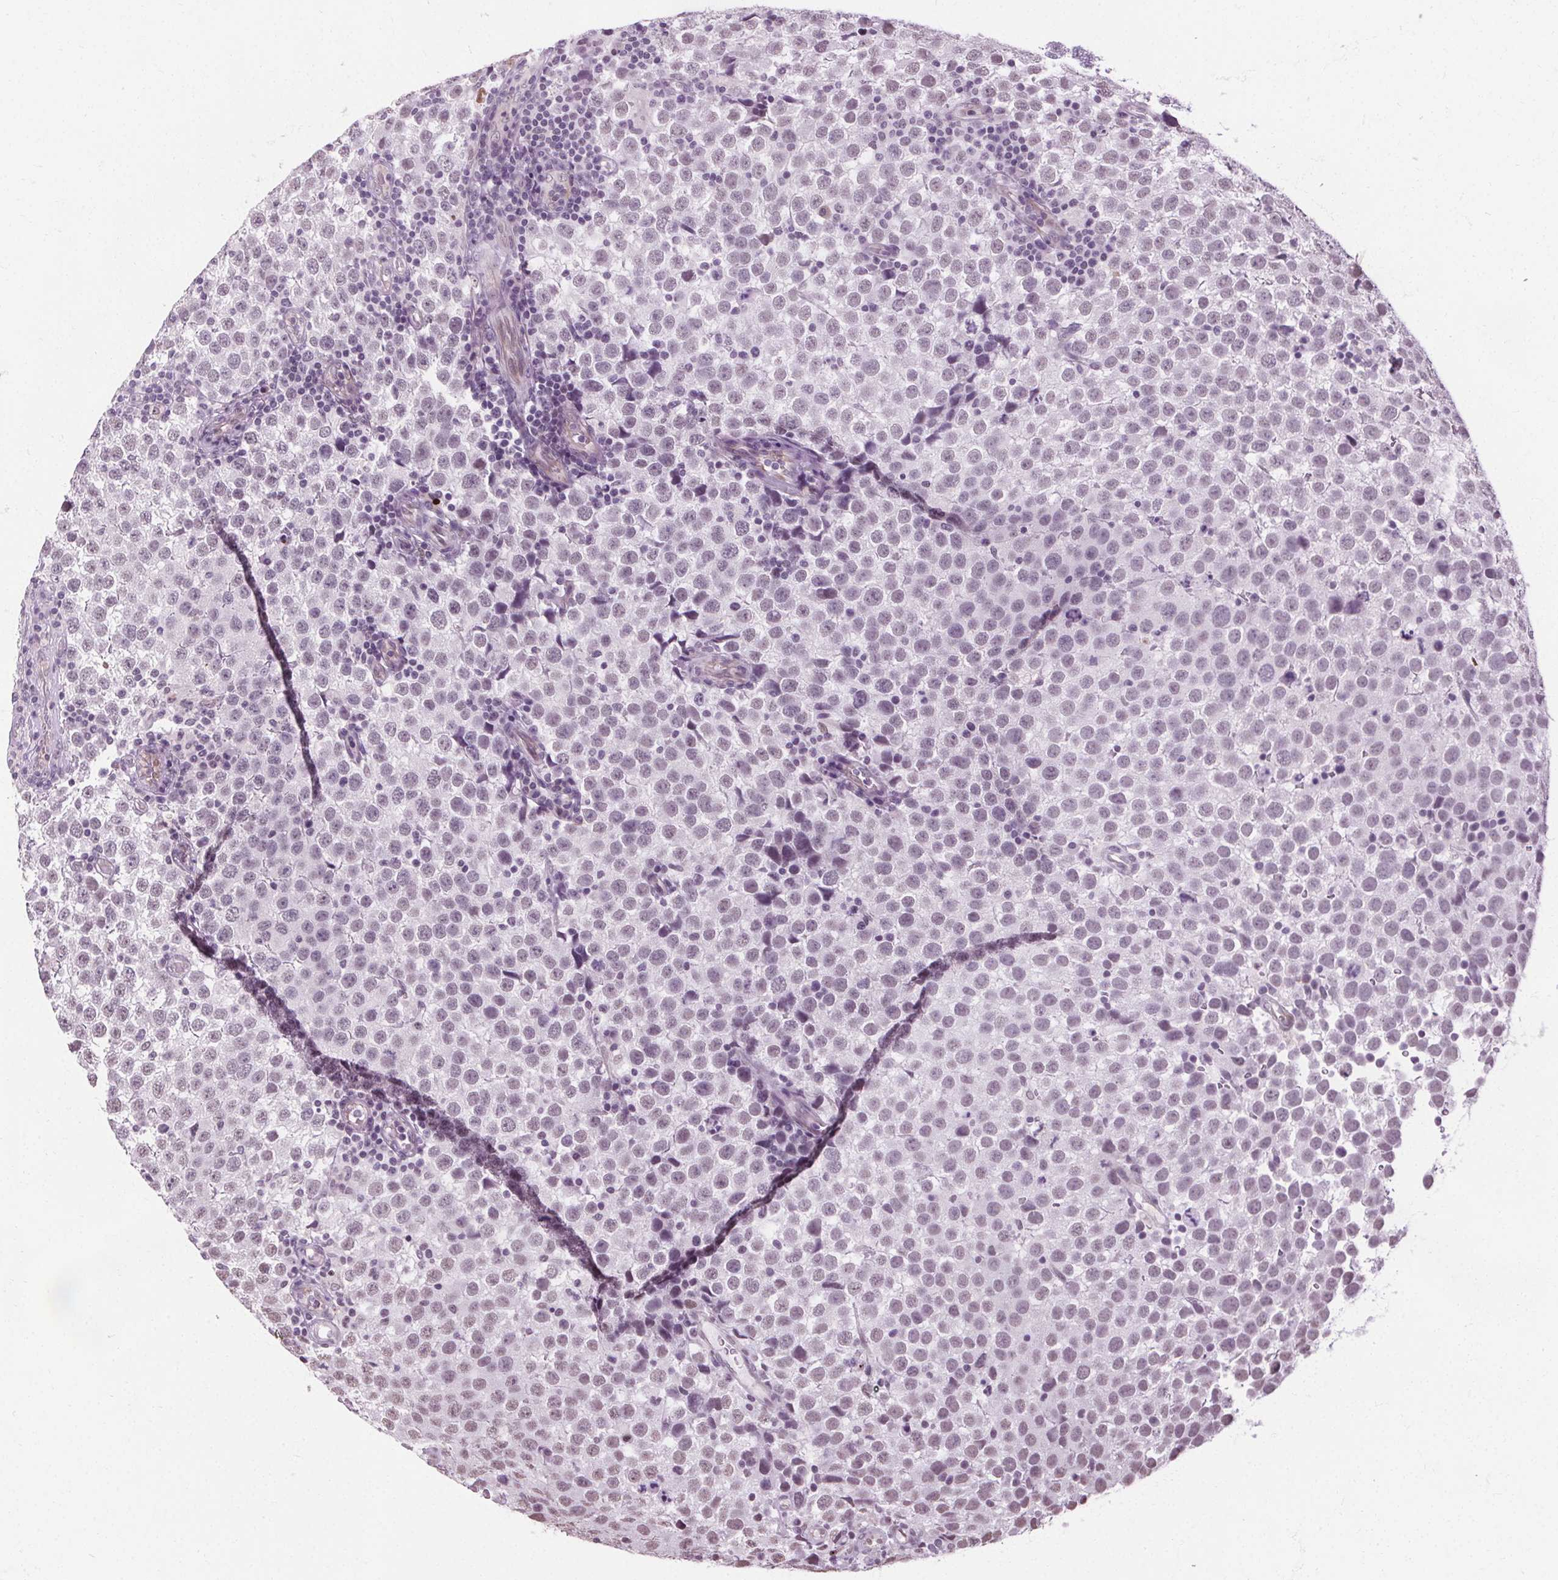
{"staining": {"intensity": "negative", "quantity": "none", "location": "none"}, "tissue": "testis cancer", "cell_type": "Tumor cells", "image_type": "cancer", "snomed": [{"axis": "morphology", "description": "Seminoma, NOS"}, {"axis": "topography", "description": "Testis"}], "caption": "Human testis cancer (seminoma) stained for a protein using immunohistochemistry (IHC) shows no positivity in tumor cells.", "gene": "CEBPA", "patient": {"sex": "male", "age": 34}}